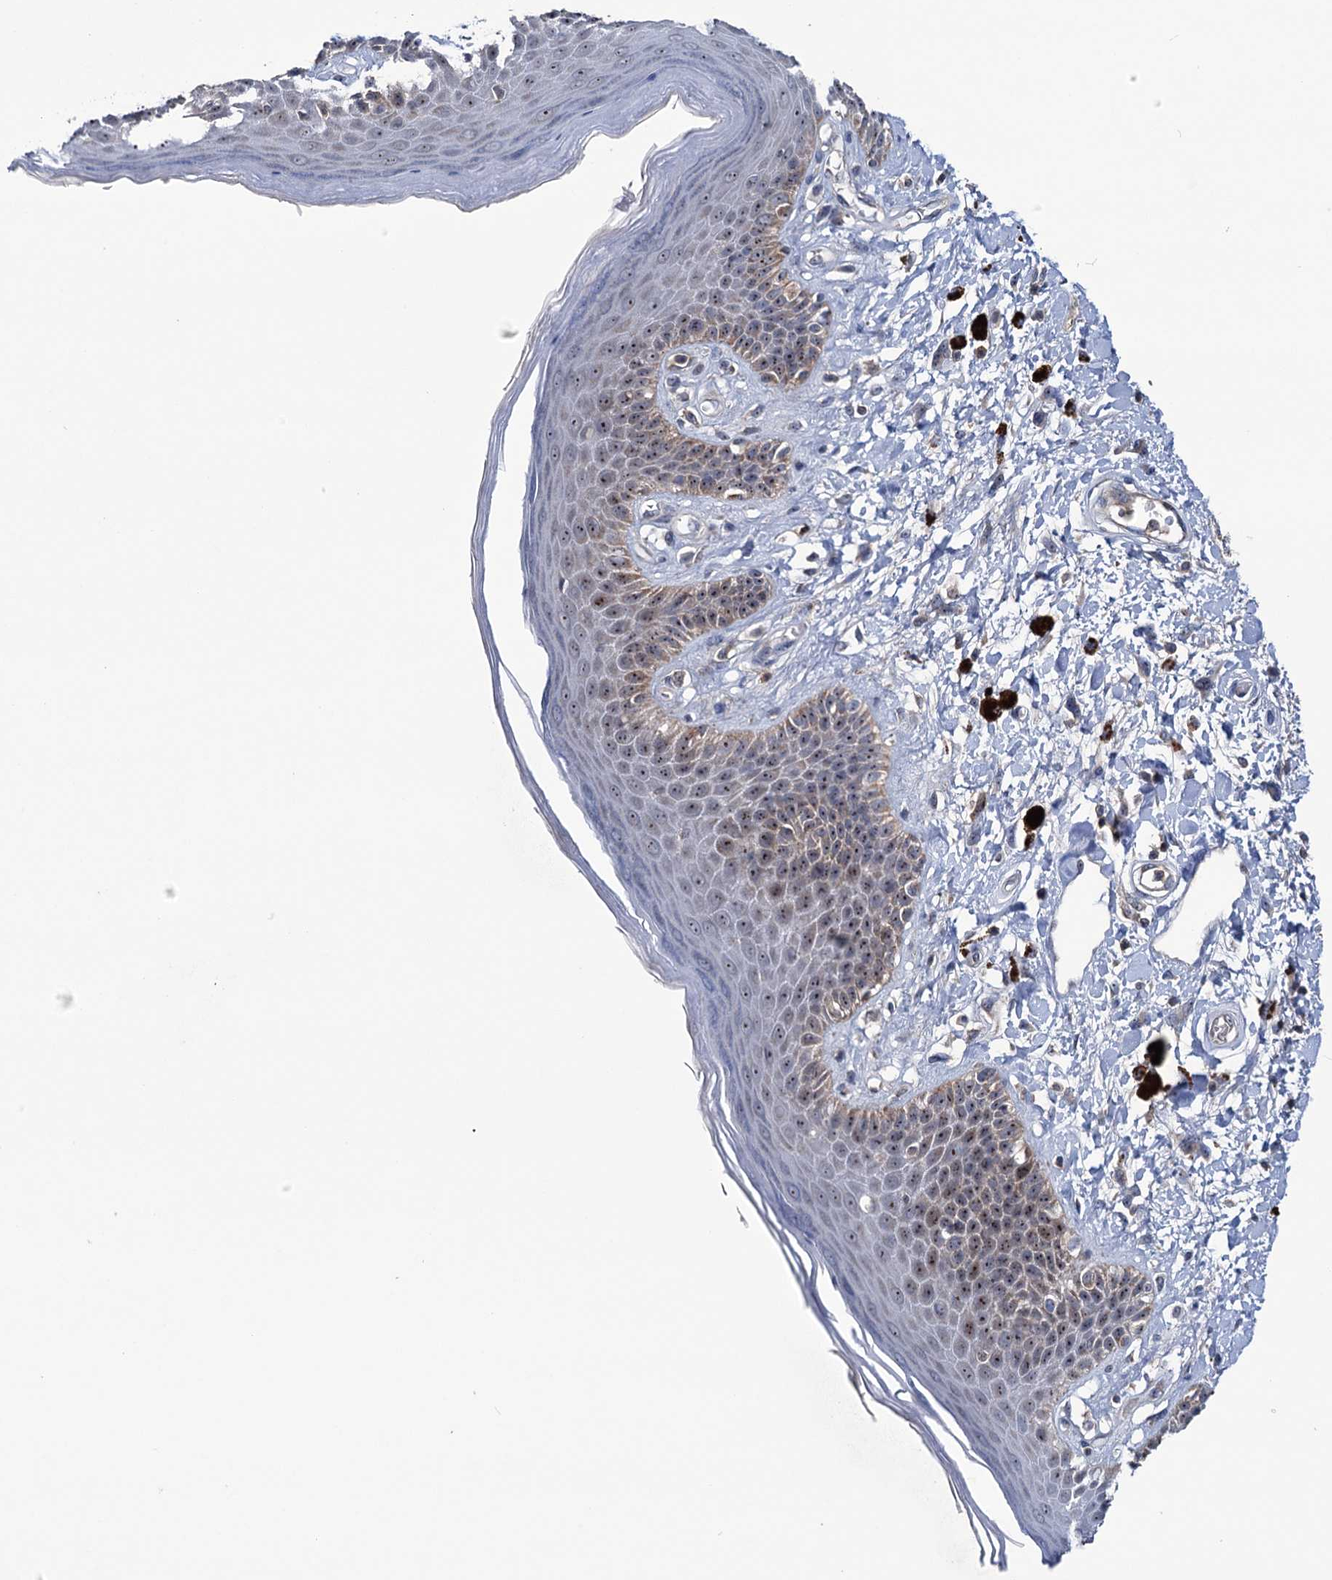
{"staining": {"intensity": "strong", "quantity": "<25%", "location": "cytoplasmic/membranous,nuclear"}, "tissue": "skin", "cell_type": "Epidermal cells", "image_type": "normal", "snomed": [{"axis": "morphology", "description": "Normal tissue, NOS"}, {"axis": "topography", "description": "Anal"}], "caption": "IHC micrograph of normal human skin stained for a protein (brown), which displays medium levels of strong cytoplasmic/membranous,nuclear expression in approximately <25% of epidermal cells.", "gene": "HTR3B", "patient": {"sex": "female", "age": 78}}